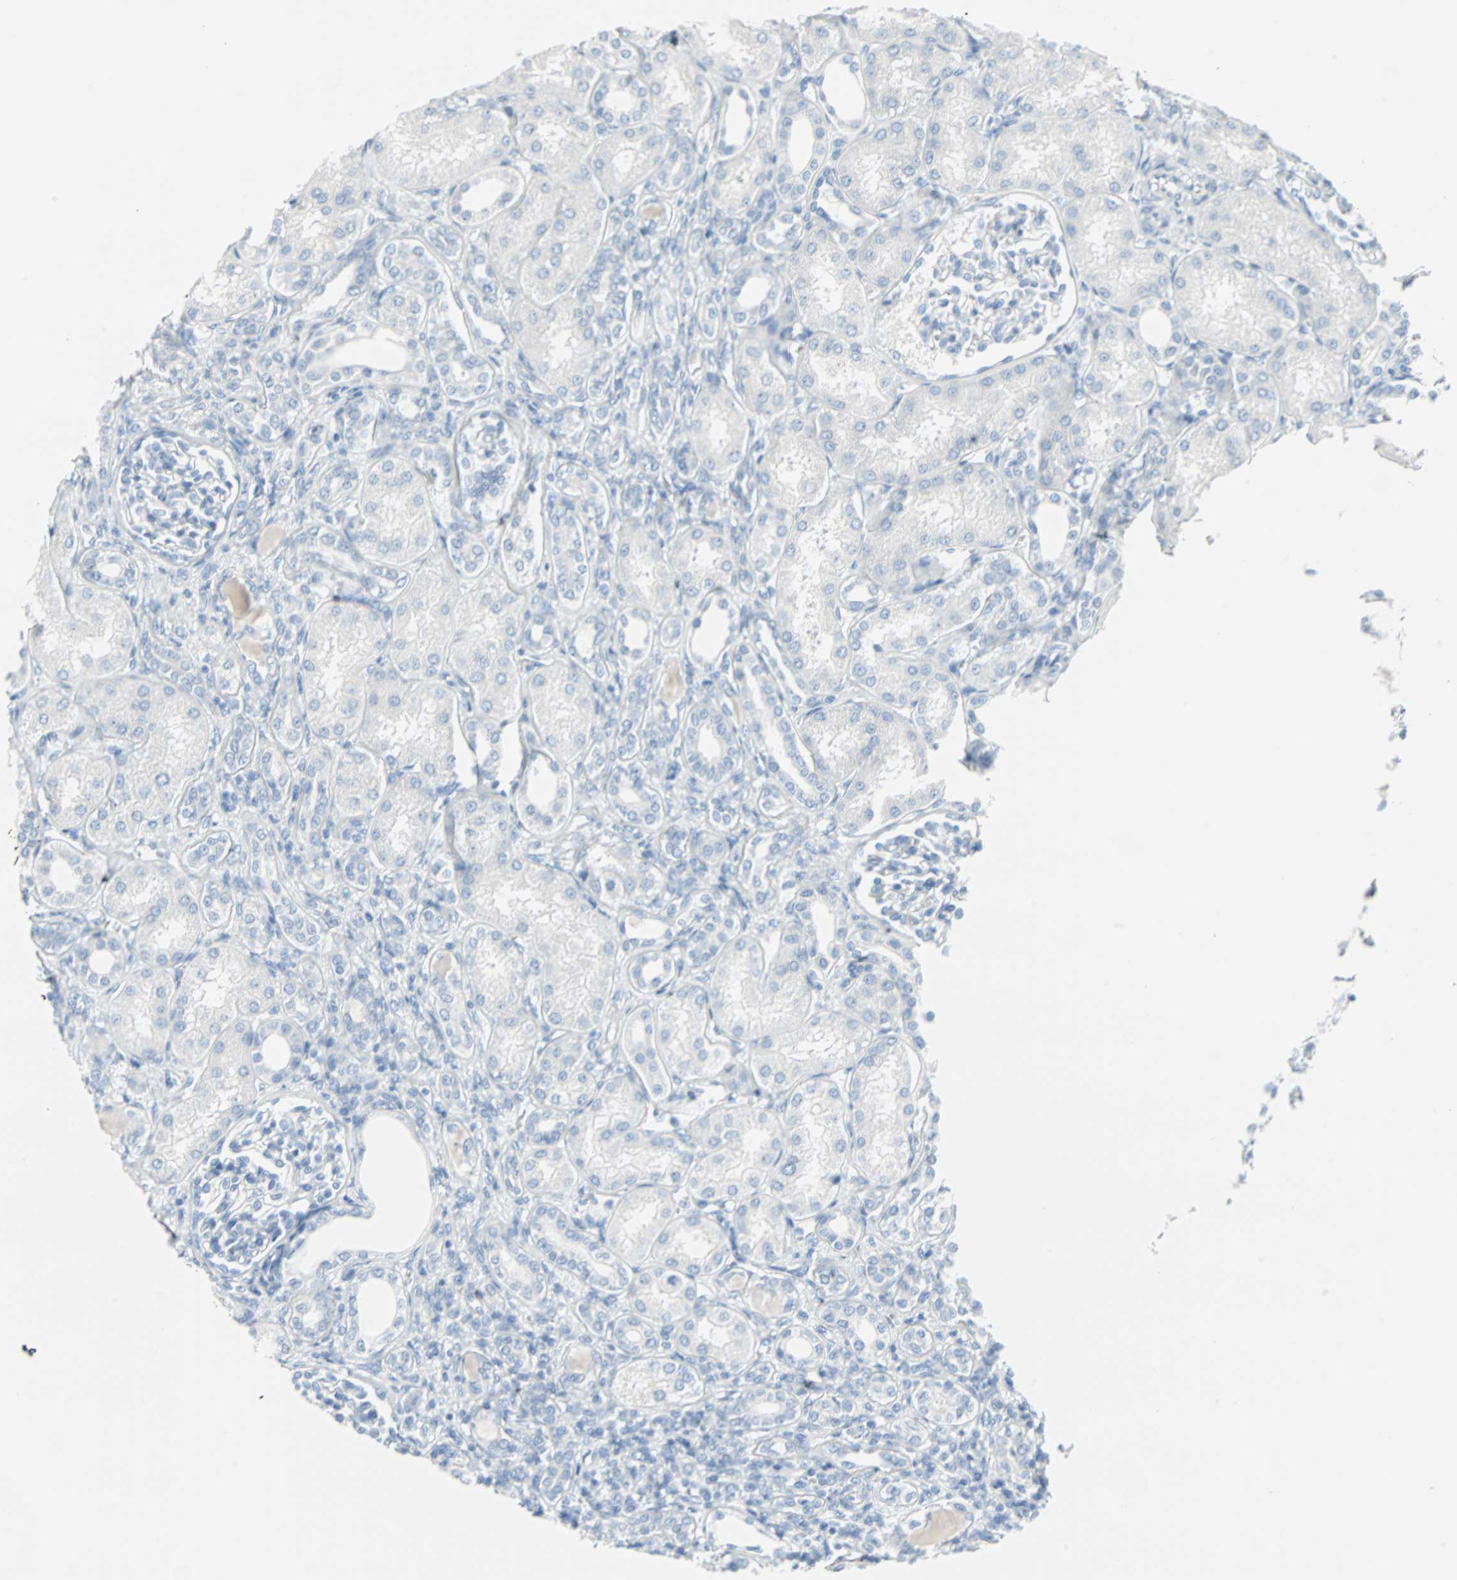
{"staining": {"intensity": "negative", "quantity": "none", "location": "none"}, "tissue": "kidney", "cell_type": "Cells in glomeruli", "image_type": "normal", "snomed": [{"axis": "morphology", "description": "Normal tissue, NOS"}, {"axis": "topography", "description": "Kidney"}], "caption": "This histopathology image is of unremarkable kidney stained with immunohistochemistry to label a protein in brown with the nuclei are counter-stained blue. There is no staining in cells in glomeruli. The staining was performed using DAB to visualize the protein expression in brown, while the nuclei were stained in blue with hematoxylin (Magnification: 20x).", "gene": "STX1A", "patient": {"sex": "male", "age": 7}}